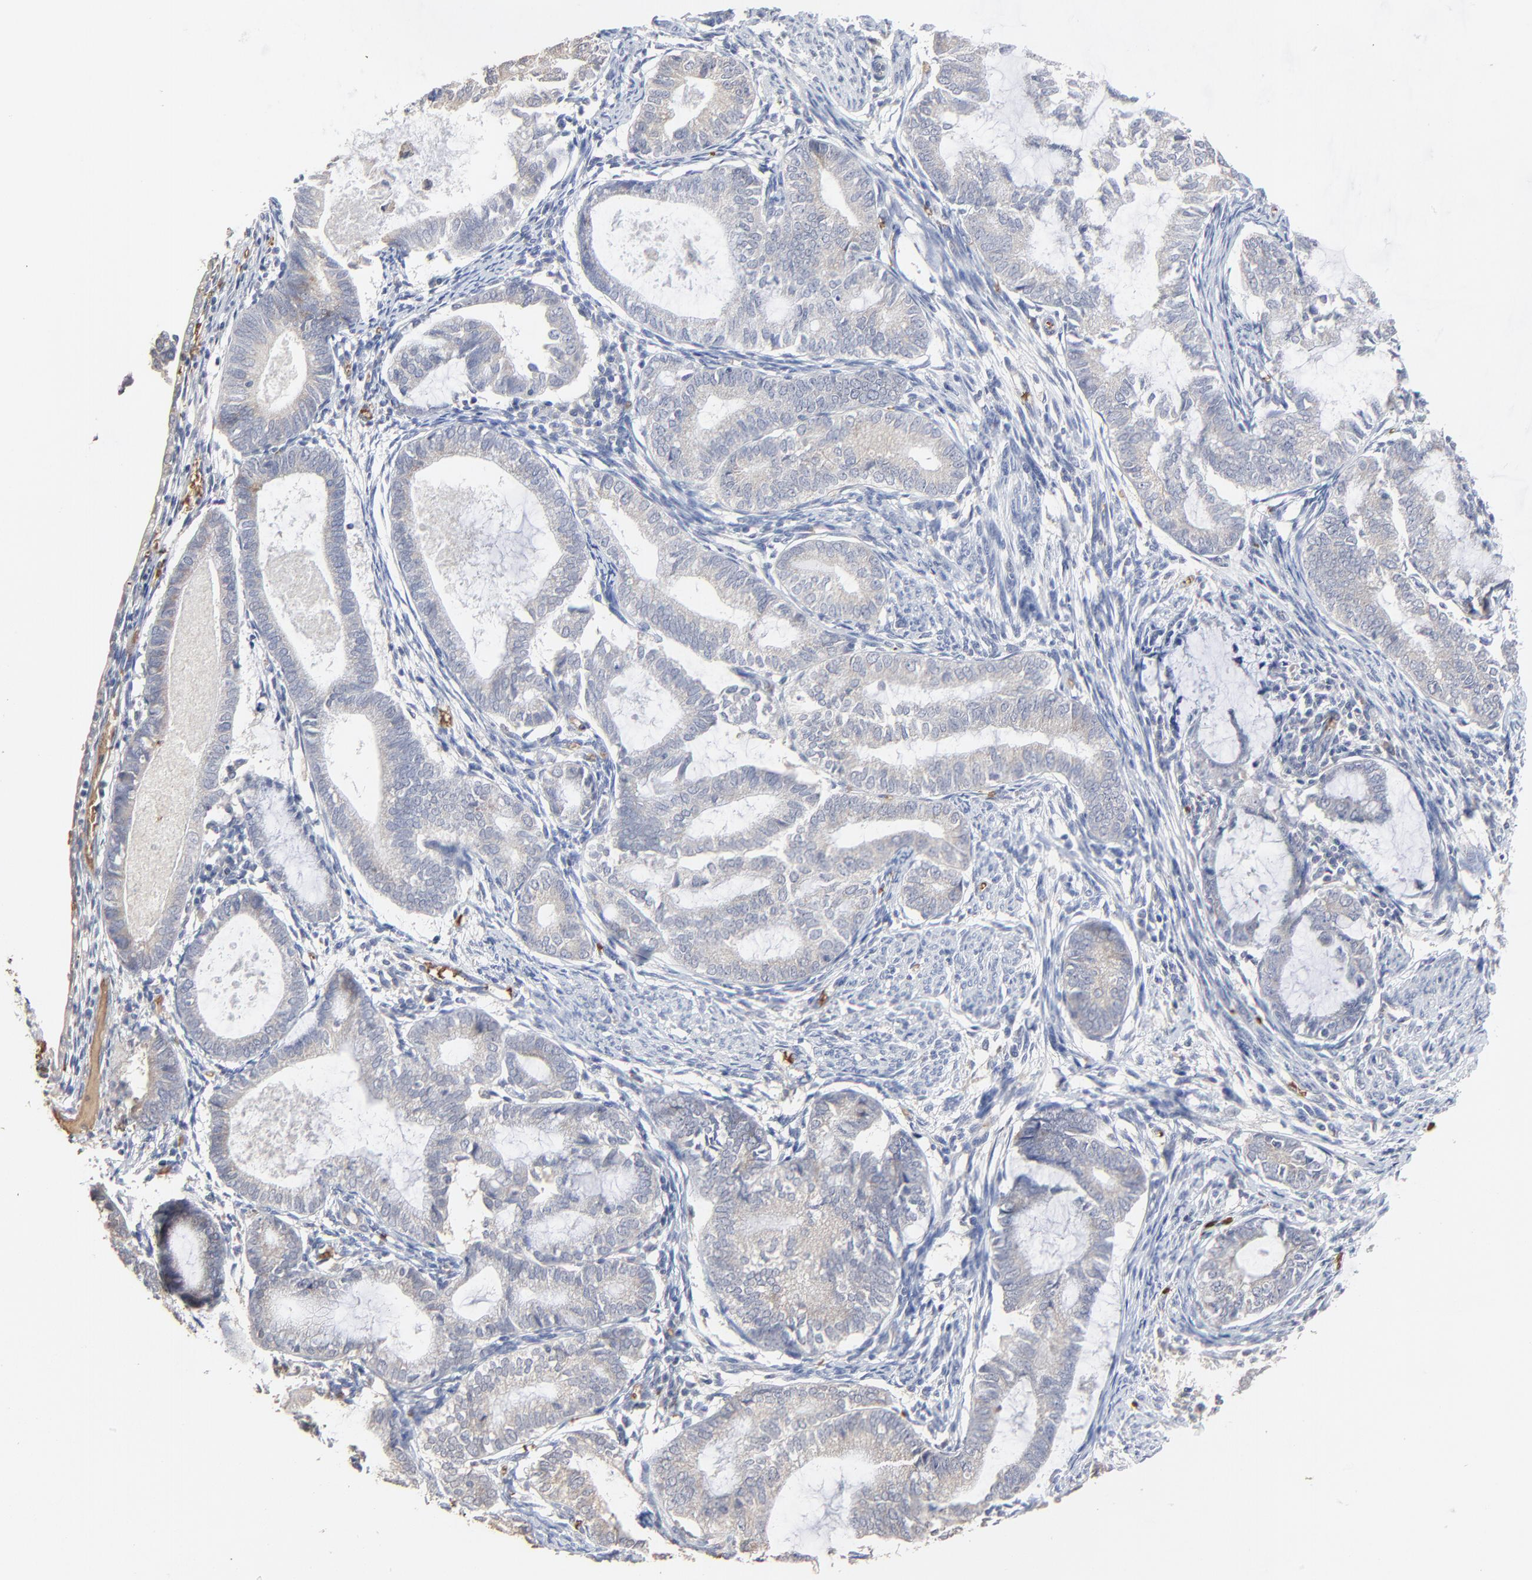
{"staining": {"intensity": "weak", "quantity": ">75%", "location": "cytoplasmic/membranous"}, "tissue": "endometrial cancer", "cell_type": "Tumor cells", "image_type": "cancer", "snomed": [{"axis": "morphology", "description": "Adenocarcinoma, NOS"}, {"axis": "topography", "description": "Endometrium"}], "caption": "Protein analysis of adenocarcinoma (endometrial) tissue reveals weak cytoplasmic/membranous staining in about >75% of tumor cells.", "gene": "FANCB", "patient": {"sex": "female", "age": 63}}